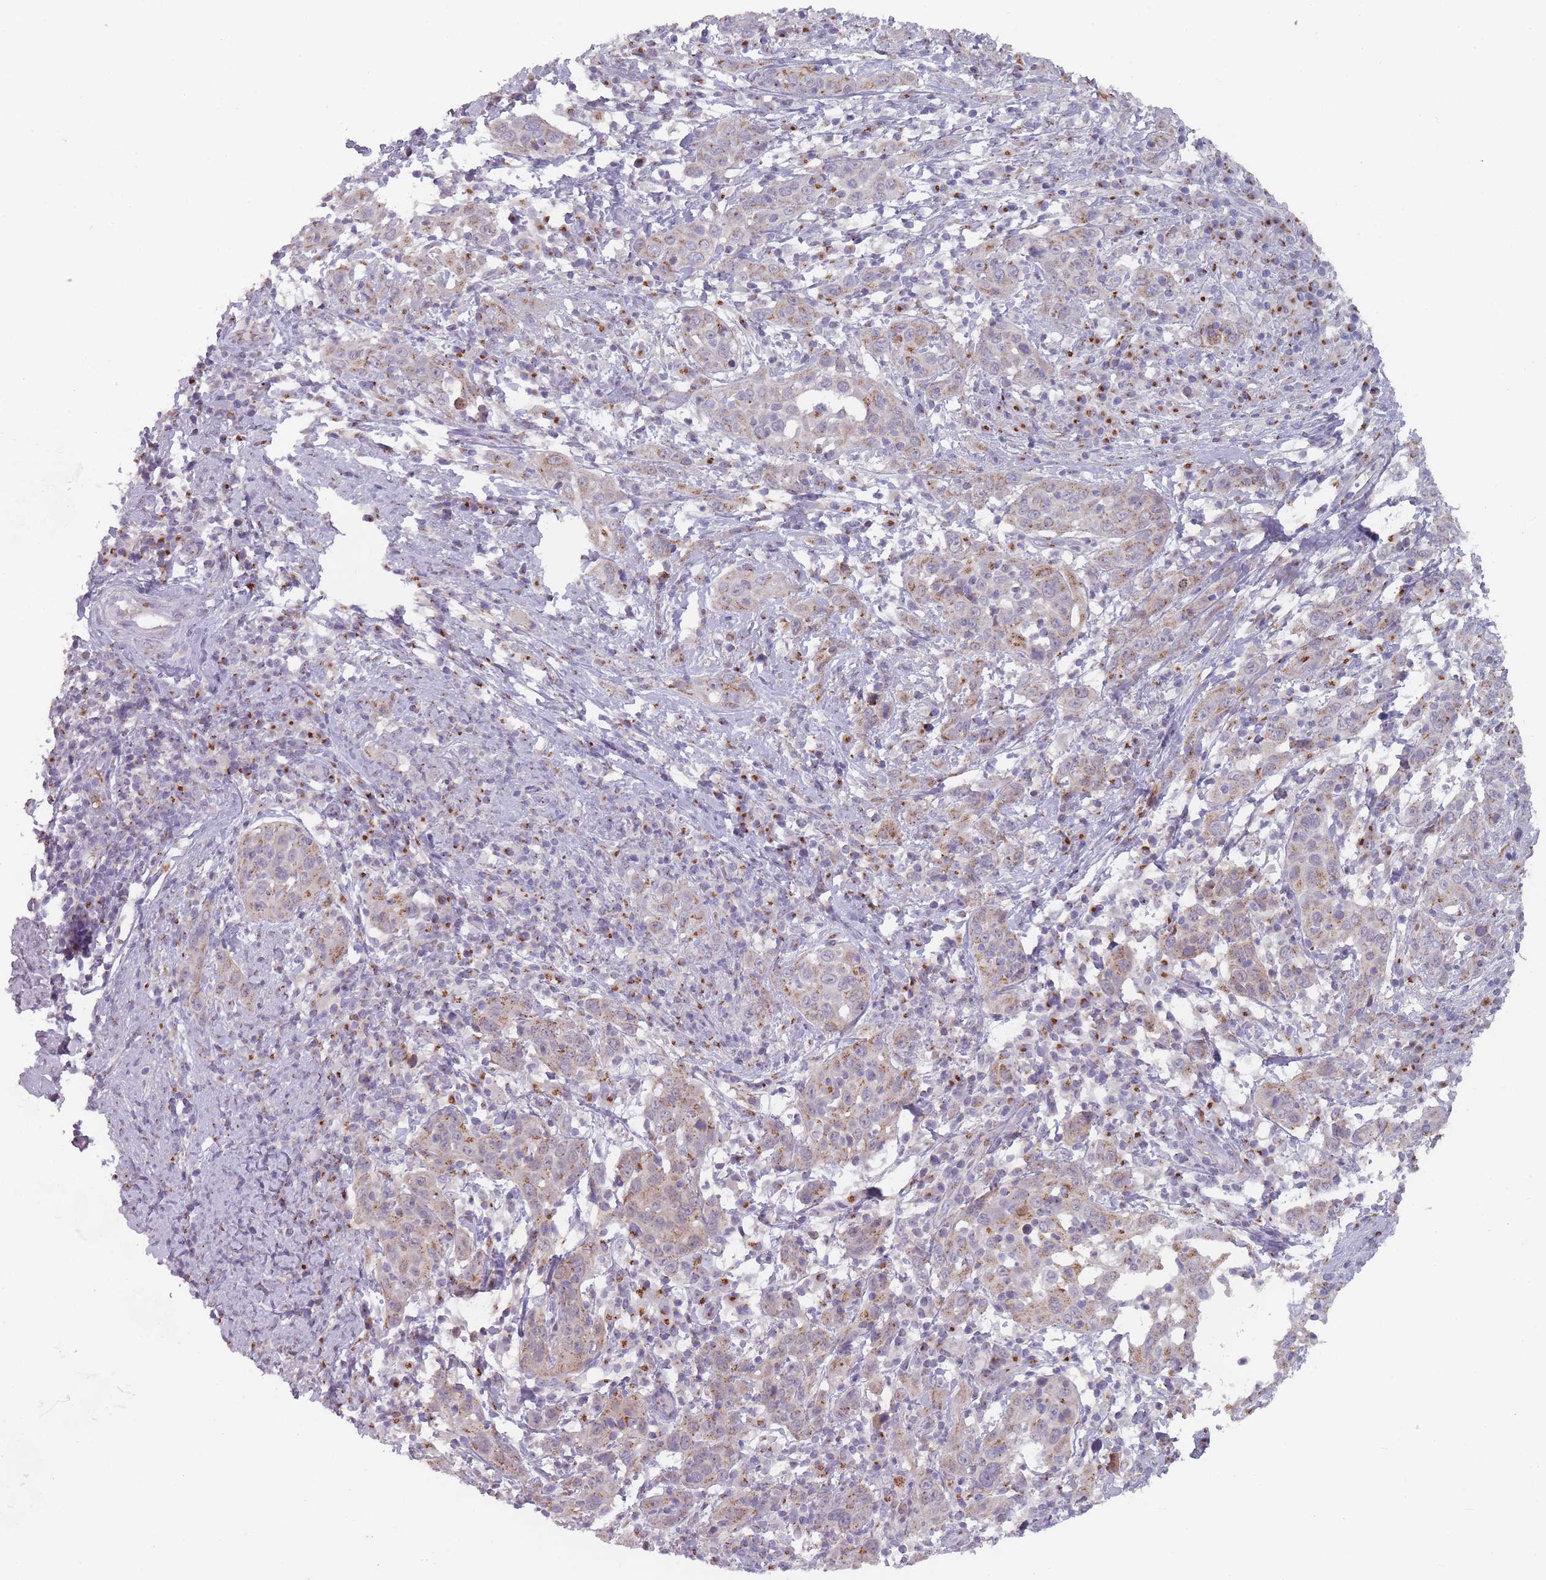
{"staining": {"intensity": "weak", "quantity": ">75%", "location": "cytoplasmic/membranous"}, "tissue": "cervical cancer", "cell_type": "Tumor cells", "image_type": "cancer", "snomed": [{"axis": "morphology", "description": "Squamous cell carcinoma, NOS"}, {"axis": "topography", "description": "Cervix"}], "caption": "Immunohistochemical staining of cervical cancer (squamous cell carcinoma) shows low levels of weak cytoplasmic/membranous expression in about >75% of tumor cells.", "gene": "MAN1B1", "patient": {"sex": "female", "age": 46}}